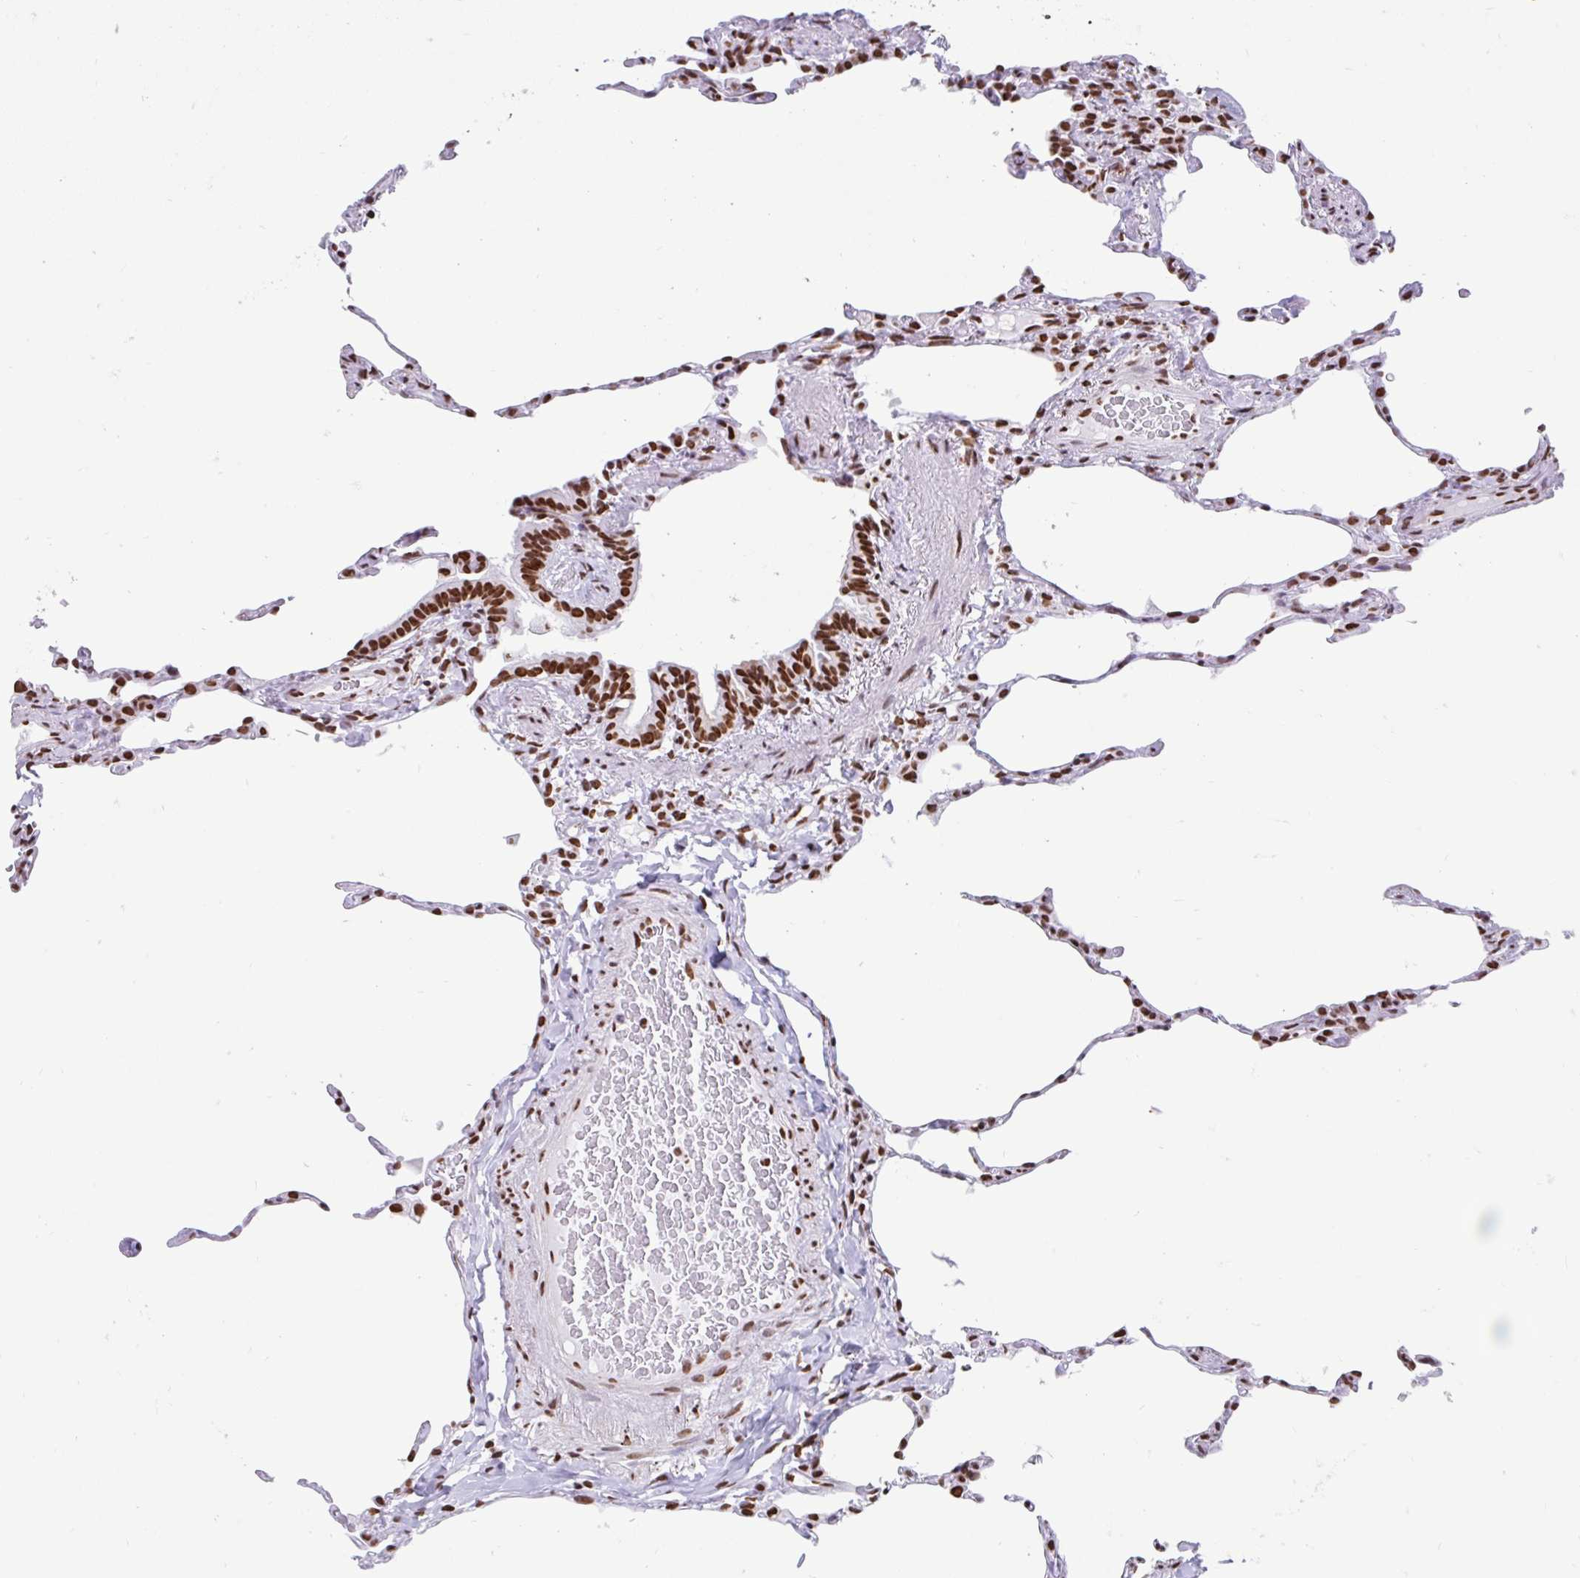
{"staining": {"intensity": "strong", "quantity": "25%-75%", "location": "nuclear"}, "tissue": "lung", "cell_type": "Alveolar cells", "image_type": "normal", "snomed": [{"axis": "morphology", "description": "Normal tissue, NOS"}, {"axis": "topography", "description": "Lung"}], "caption": "Lung stained for a protein reveals strong nuclear positivity in alveolar cells. Nuclei are stained in blue.", "gene": "KHDRBS1", "patient": {"sex": "female", "age": 57}}